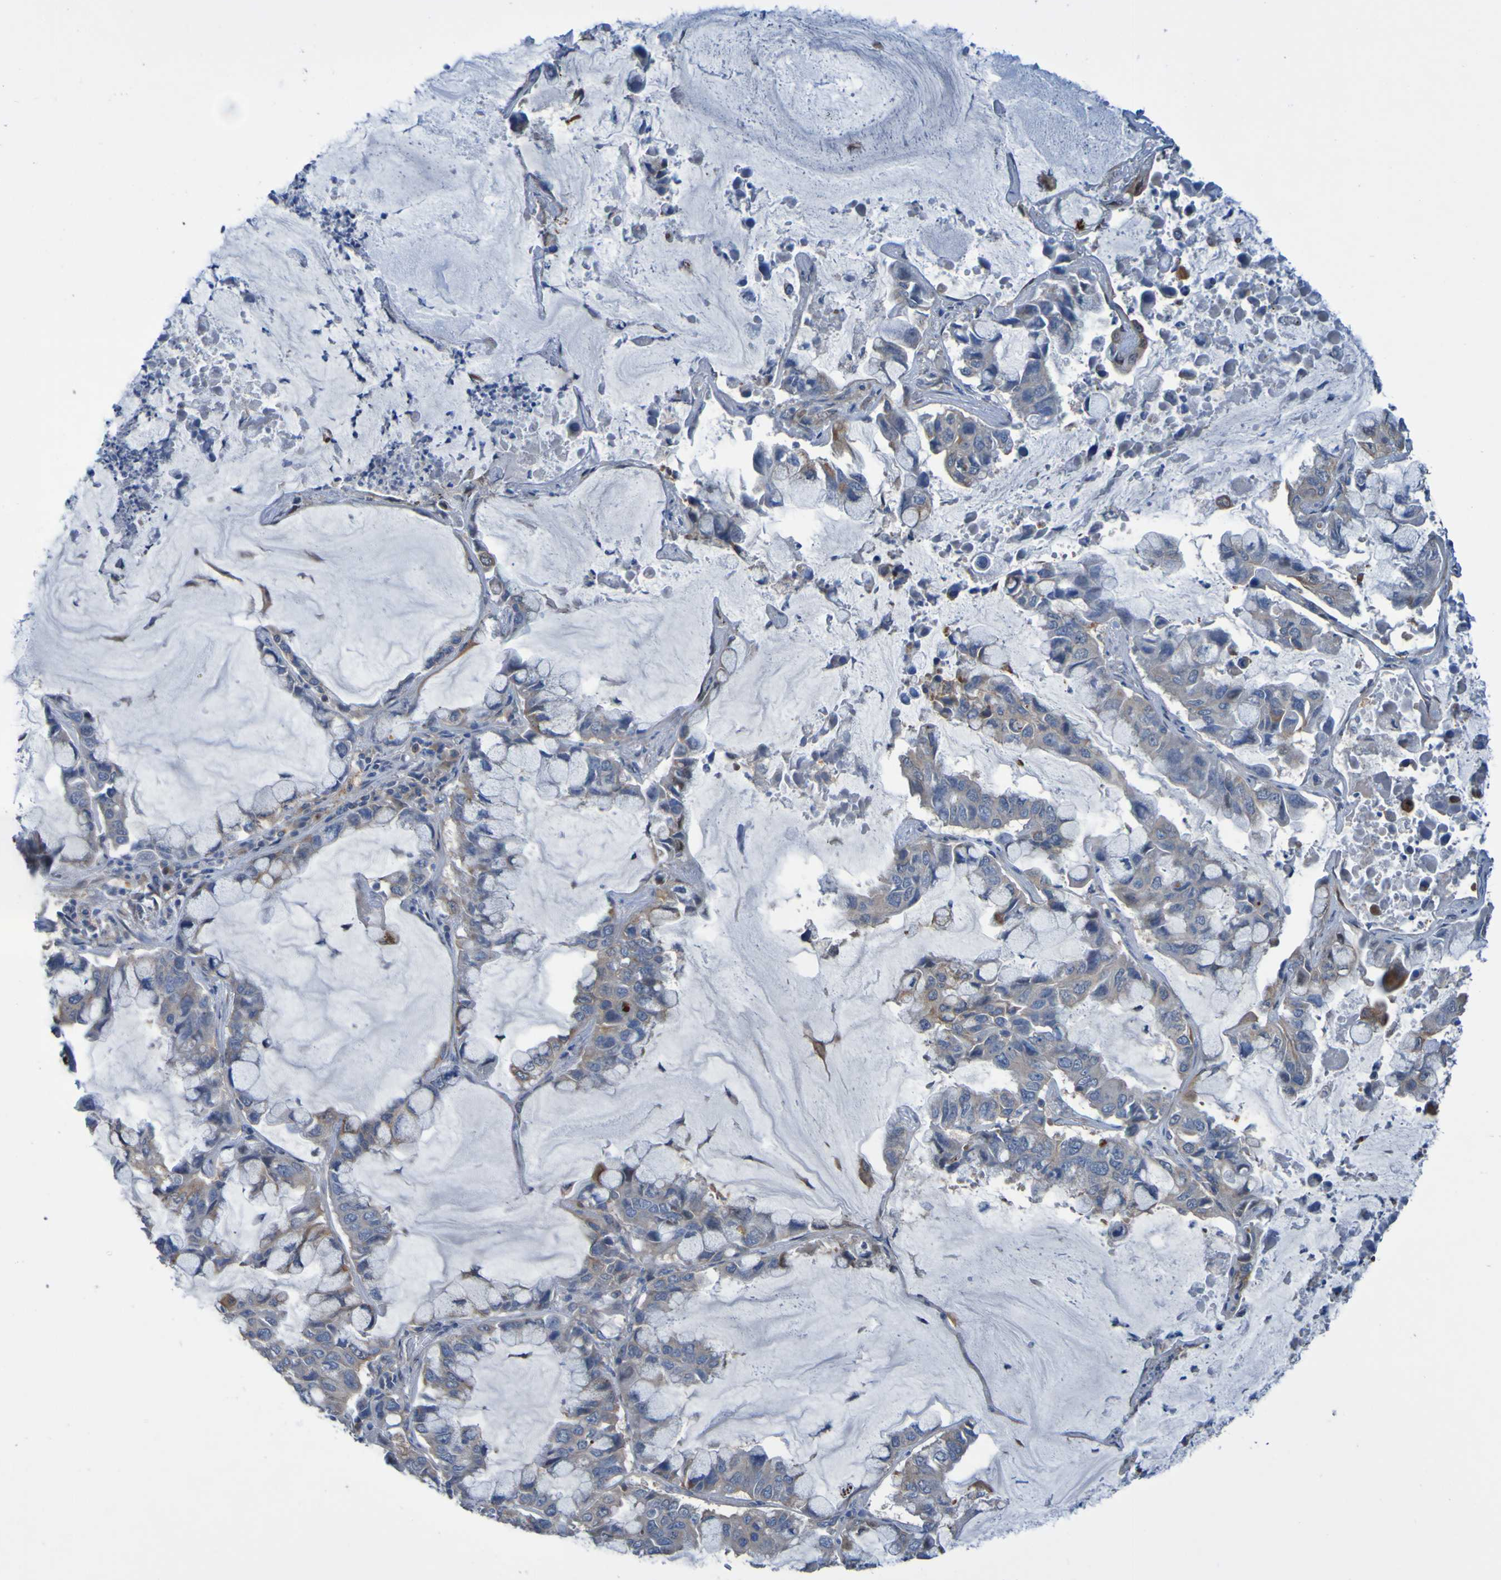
{"staining": {"intensity": "weak", "quantity": "25%-75%", "location": "cytoplasmic/membranous"}, "tissue": "lung cancer", "cell_type": "Tumor cells", "image_type": "cancer", "snomed": [{"axis": "morphology", "description": "Adenocarcinoma, NOS"}, {"axis": "topography", "description": "Lung"}], "caption": "Lung cancer stained for a protein reveals weak cytoplasmic/membranous positivity in tumor cells.", "gene": "NPRL3", "patient": {"sex": "male", "age": 64}}